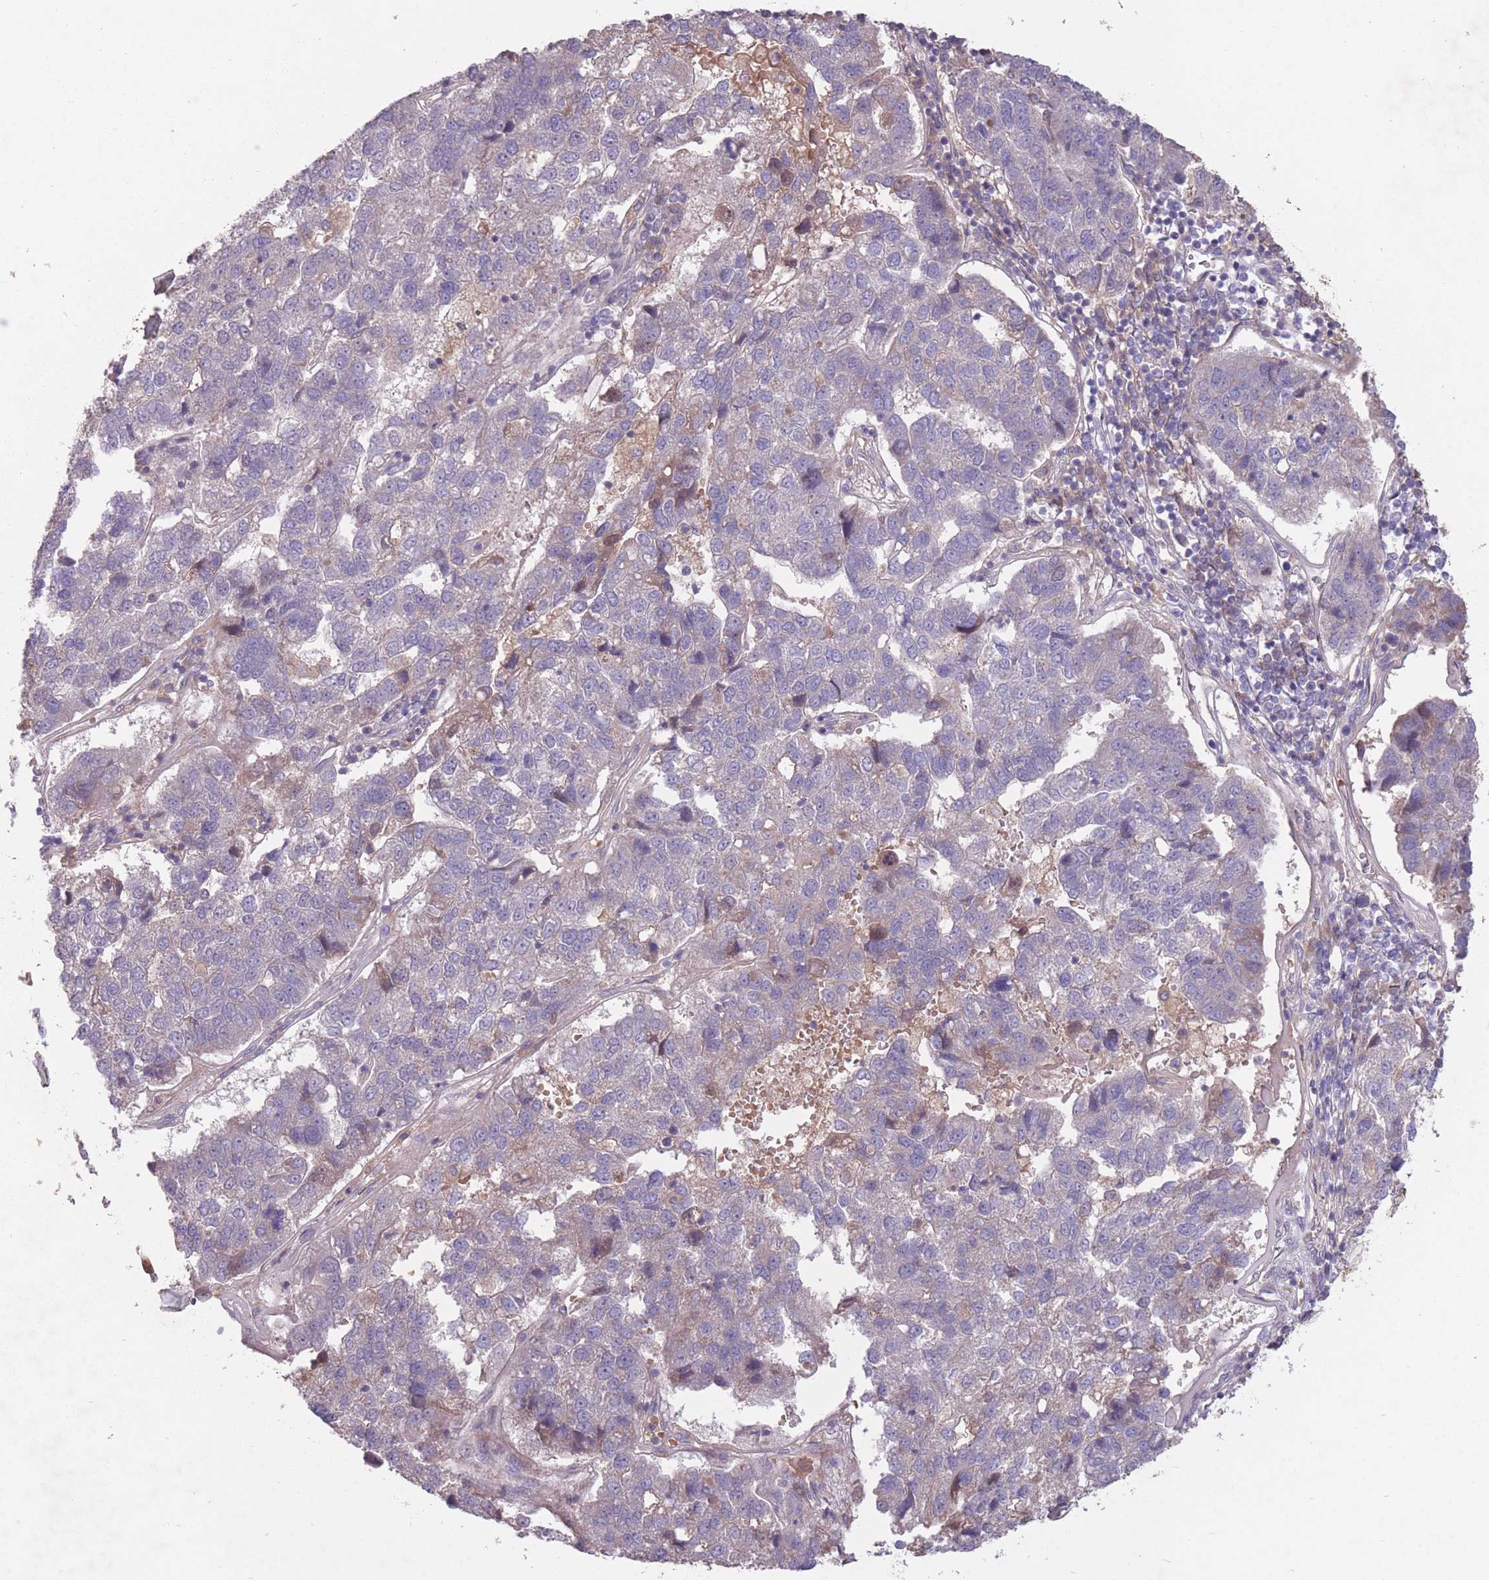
{"staining": {"intensity": "negative", "quantity": "none", "location": "none"}, "tissue": "pancreatic cancer", "cell_type": "Tumor cells", "image_type": "cancer", "snomed": [{"axis": "morphology", "description": "Adenocarcinoma, NOS"}, {"axis": "topography", "description": "Pancreas"}], "caption": "An image of pancreatic cancer stained for a protein exhibits no brown staining in tumor cells.", "gene": "OR2V2", "patient": {"sex": "female", "age": 61}}